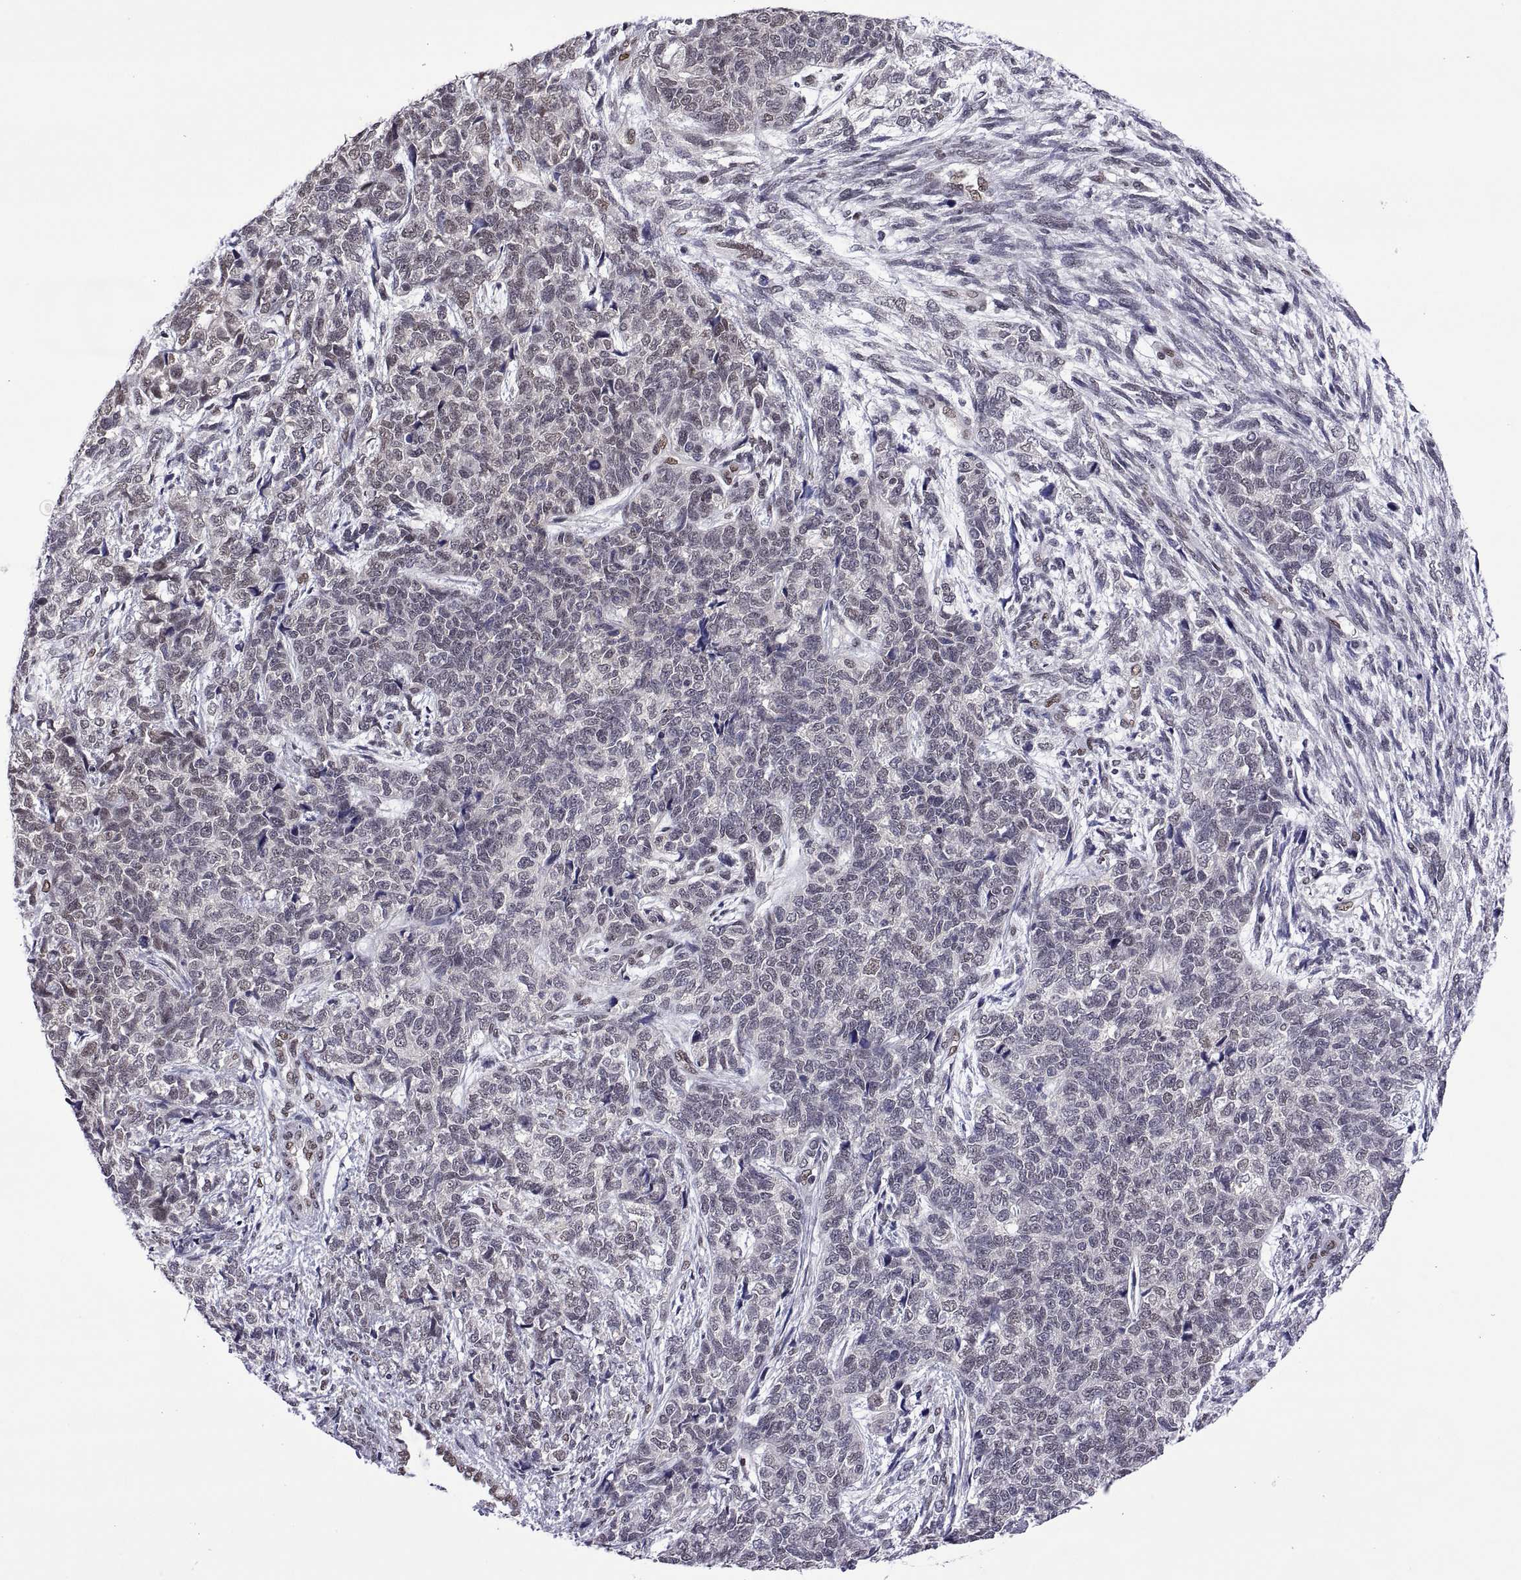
{"staining": {"intensity": "negative", "quantity": "none", "location": "none"}, "tissue": "cervical cancer", "cell_type": "Tumor cells", "image_type": "cancer", "snomed": [{"axis": "morphology", "description": "Squamous cell carcinoma, NOS"}, {"axis": "topography", "description": "Cervix"}], "caption": "DAB immunohistochemical staining of cervical cancer (squamous cell carcinoma) exhibits no significant expression in tumor cells.", "gene": "NR4A1", "patient": {"sex": "female", "age": 63}}